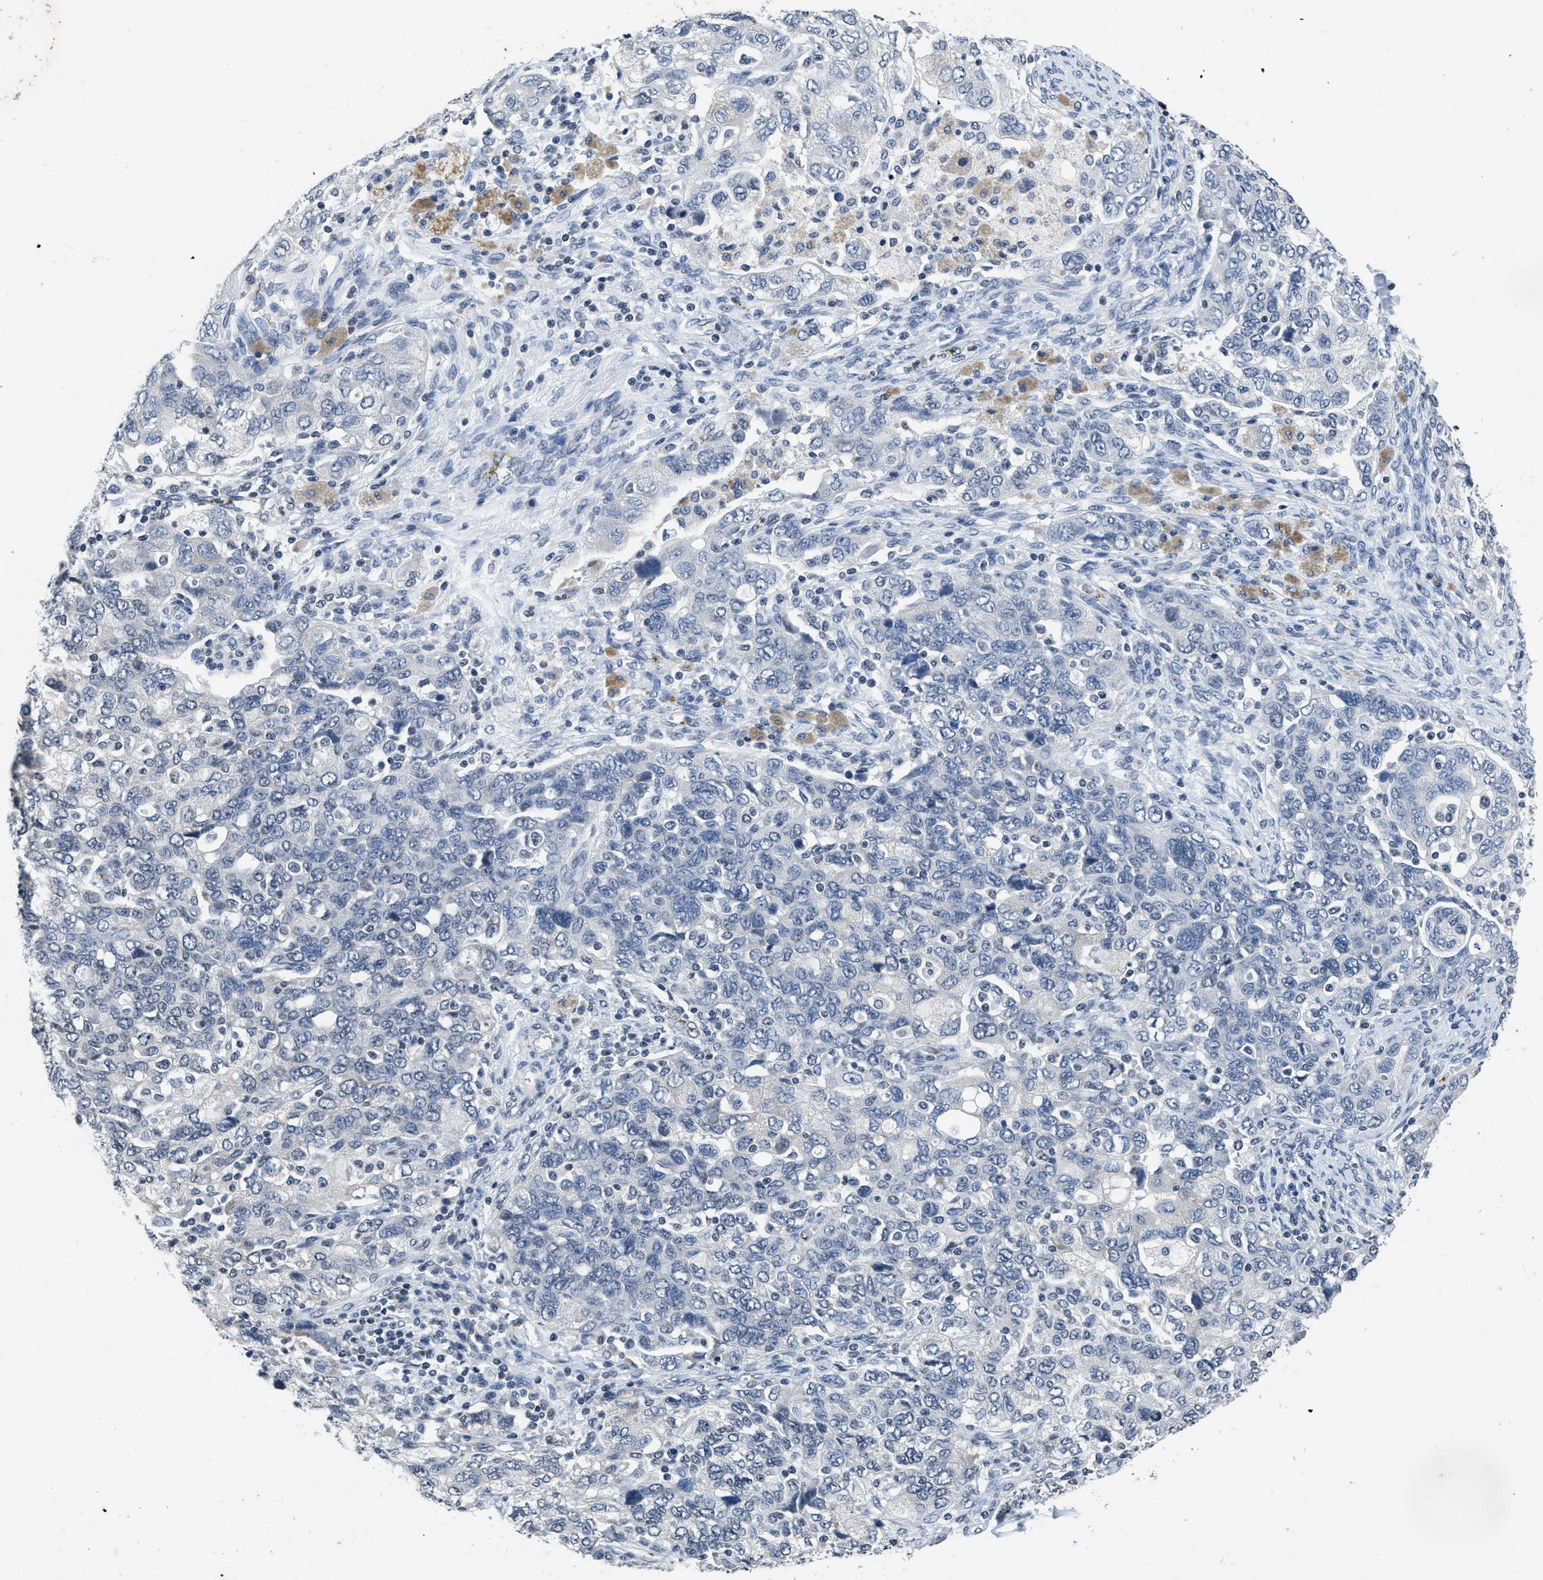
{"staining": {"intensity": "negative", "quantity": "none", "location": "none"}, "tissue": "ovarian cancer", "cell_type": "Tumor cells", "image_type": "cancer", "snomed": [{"axis": "morphology", "description": "Carcinoma, NOS"}, {"axis": "morphology", "description": "Cystadenocarcinoma, serous, NOS"}, {"axis": "topography", "description": "Ovary"}], "caption": "Immunohistochemical staining of human ovarian cancer demonstrates no significant staining in tumor cells.", "gene": "ITGA2B", "patient": {"sex": "female", "age": 69}}